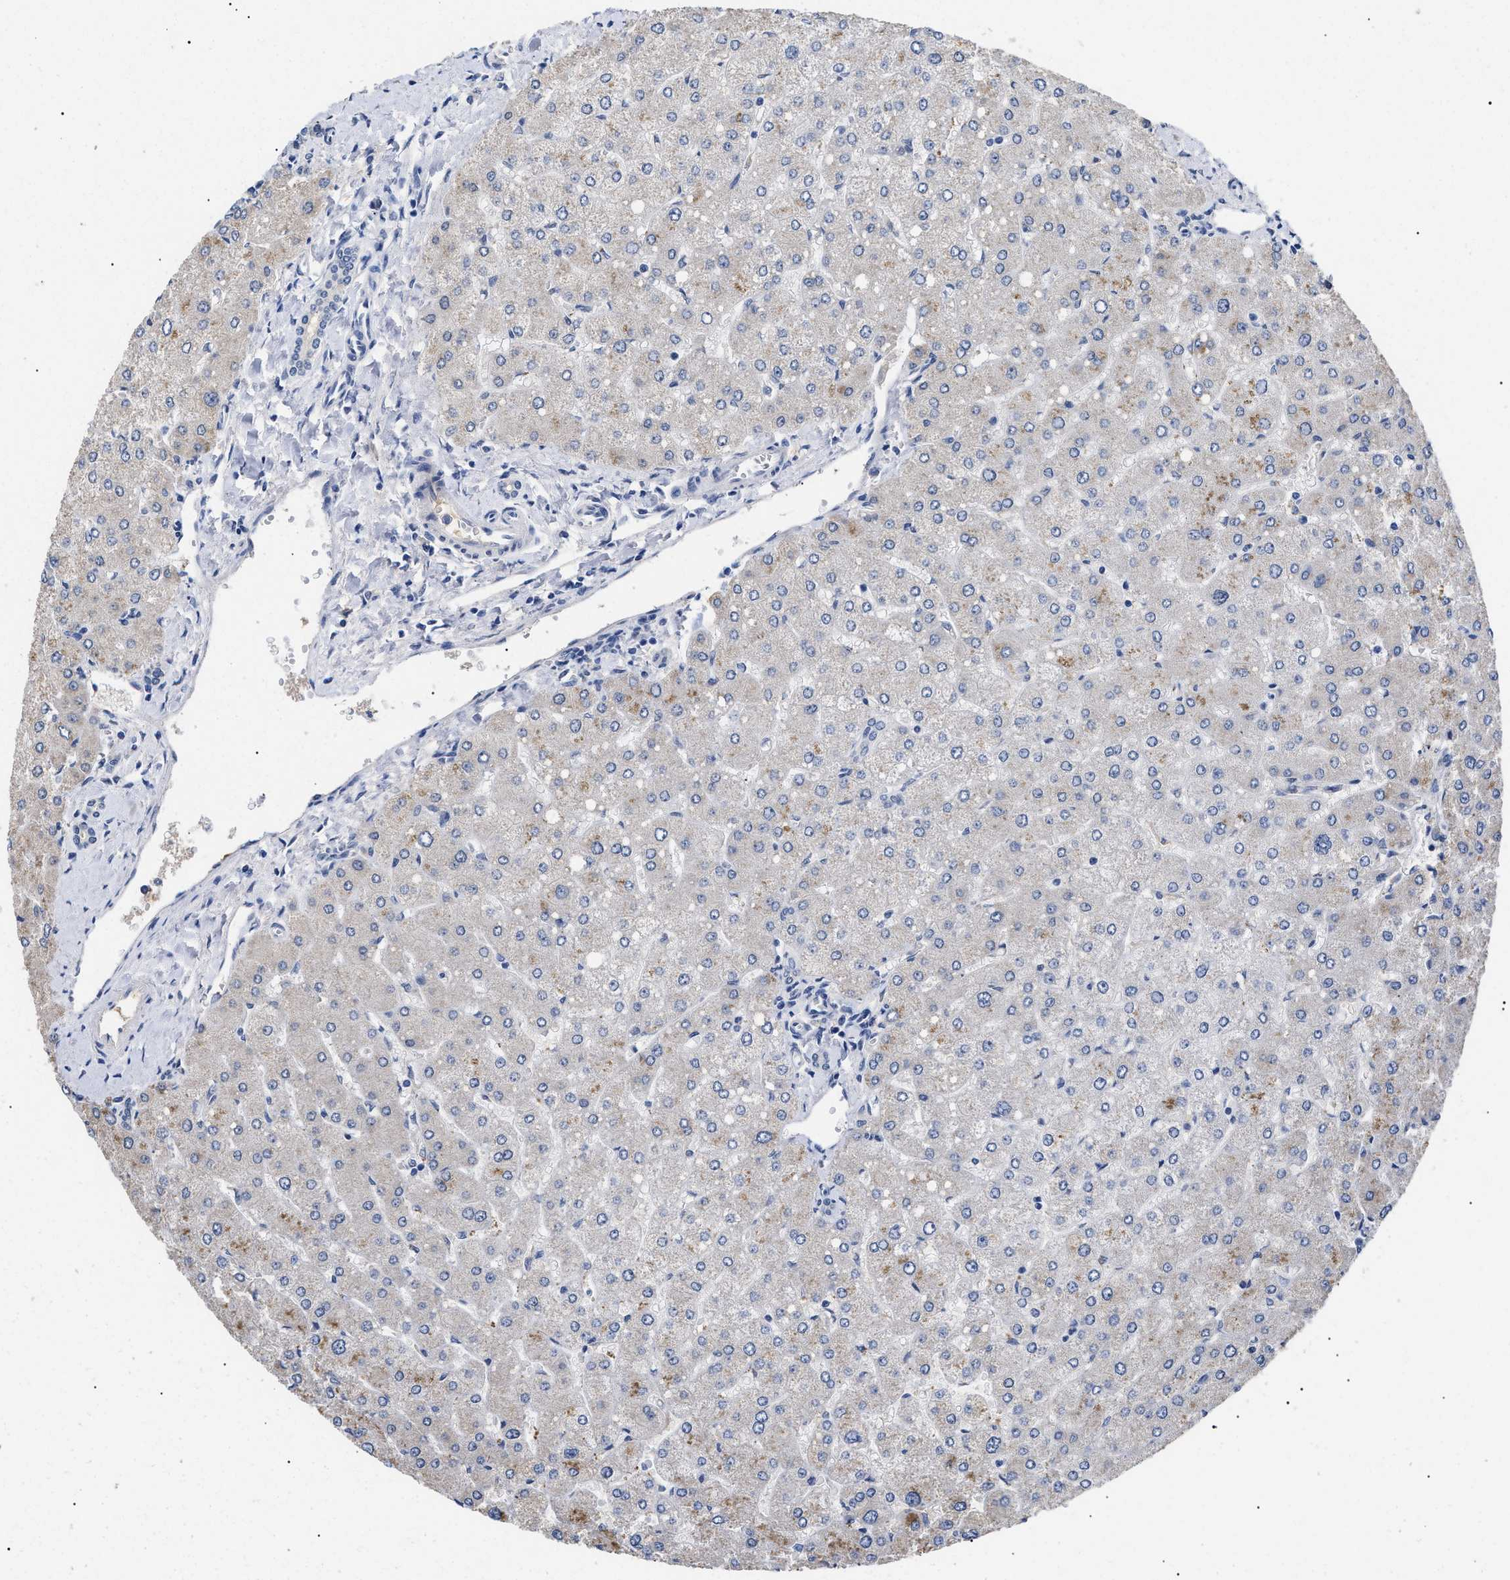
{"staining": {"intensity": "negative", "quantity": "none", "location": "none"}, "tissue": "liver", "cell_type": "Cholangiocytes", "image_type": "normal", "snomed": [{"axis": "morphology", "description": "Normal tissue, NOS"}, {"axis": "topography", "description": "Liver"}], "caption": "High power microscopy photomicrograph of an IHC histopathology image of benign liver, revealing no significant positivity in cholangiocytes.", "gene": "PRRT2", "patient": {"sex": "male", "age": 55}}